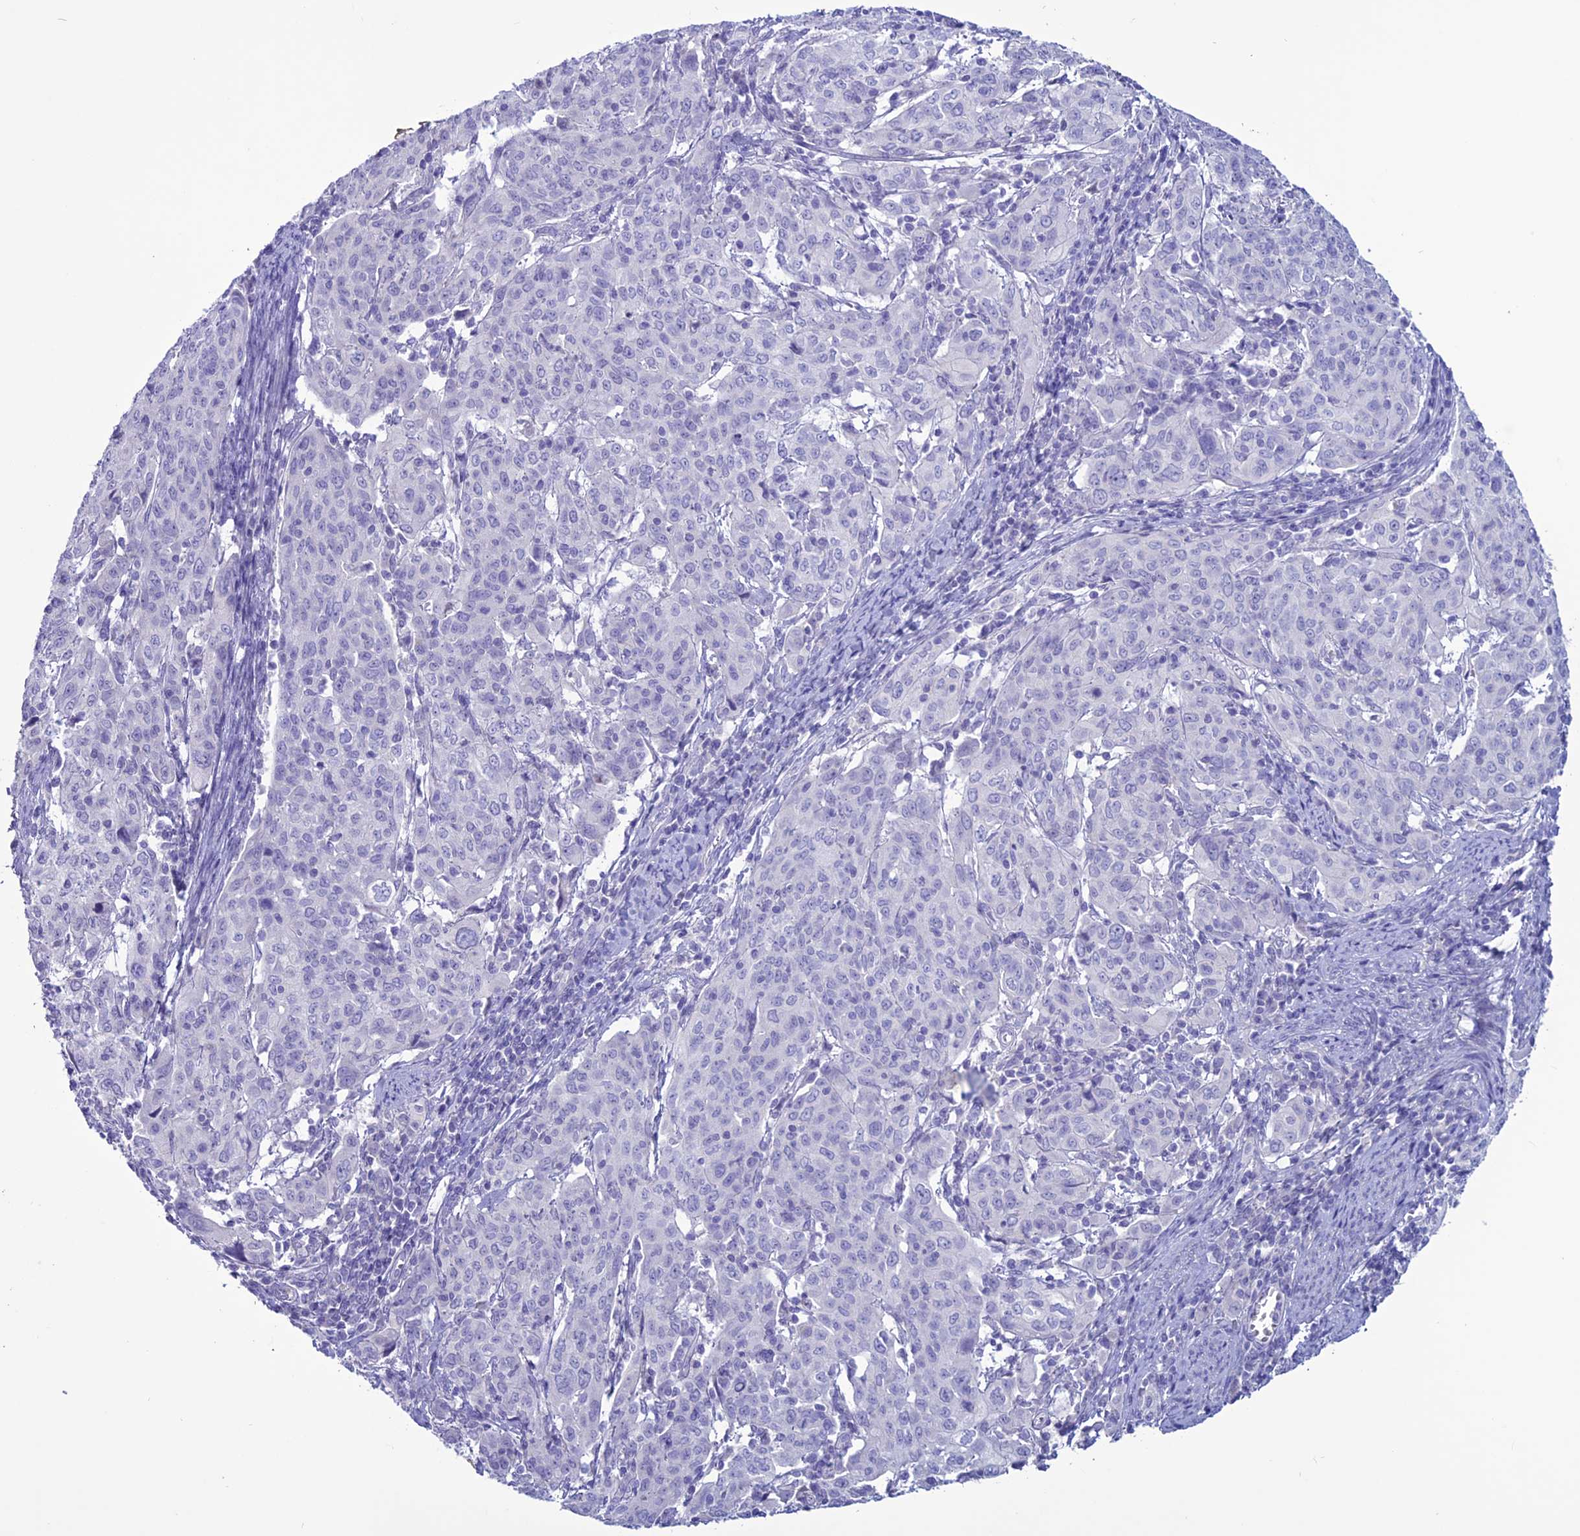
{"staining": {"intensity": "negative", "quantity": "none", "location": "none"}, "tissue": "cervical cancer", "cell_type": "Tumor cells", "image_type": "cancer", "snomed": [{"axis": "morphology", "description": "Squamous cell carcinoma, NOS"}, {"axis": "topography", "description": "Cervix"}], "caption": "Image shows no protein expression in tumor cells of squamous cell carcinoma (cervical) tissue.", "gene": "CLEC2L", "patient": {"sex": "female", "age": 67}}